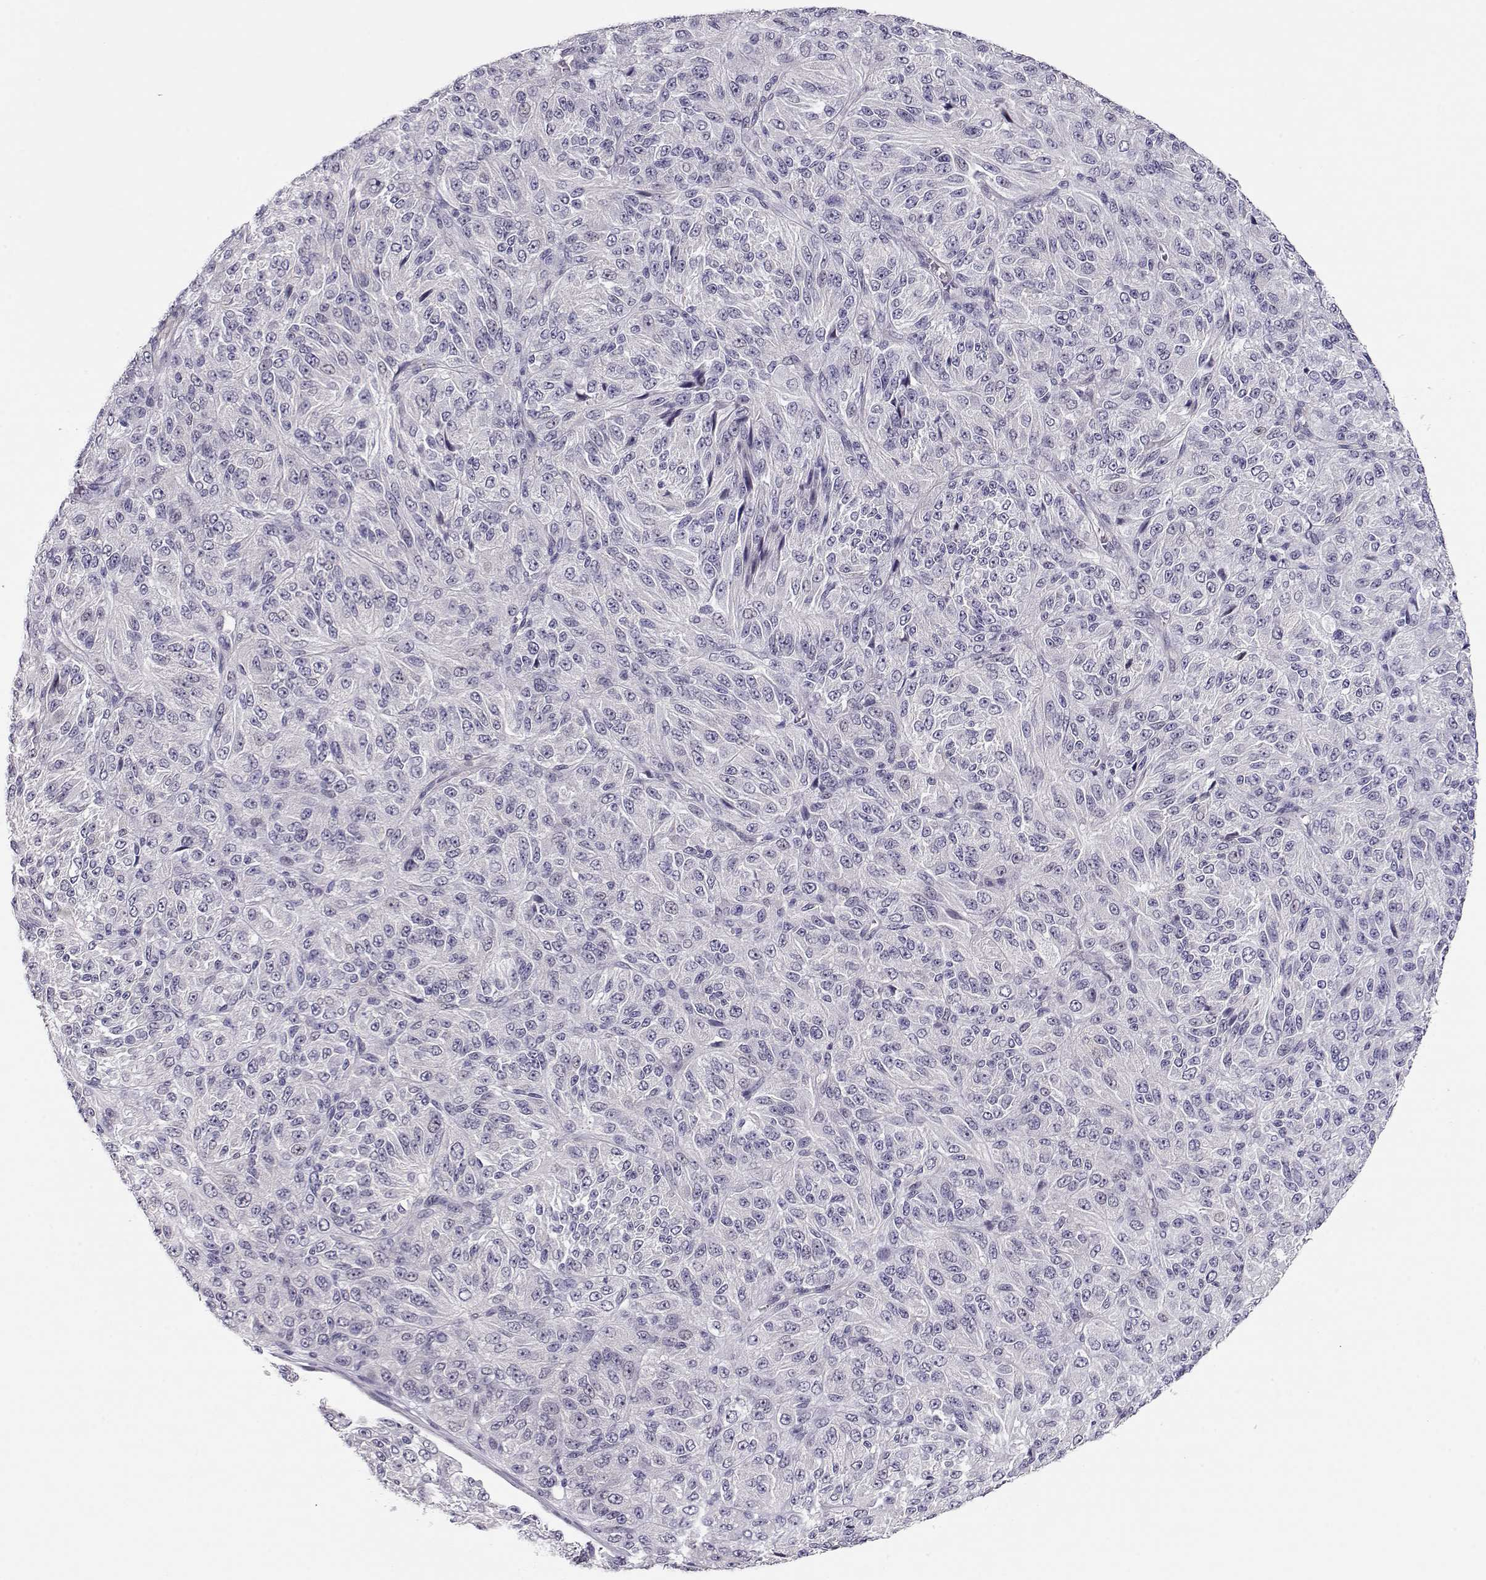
{"staining": {"intensity": "negative", "quantity": "none", "location": "none"}, "tissue": "melanoma", "cell_type": "Tumor cells", "image_type": "cancer", "snomed": [{"axis": "morphology", "description": "Malignant melanoma, Metastatic site"}, {"axis": "topography", "description": "Brain"}], "caption": "Immunohistochemical staining of melanoma exhibits no significant positivity in tumor cells.", "gene": "CRX", "patient": {"sex": "female", "age": 56}}